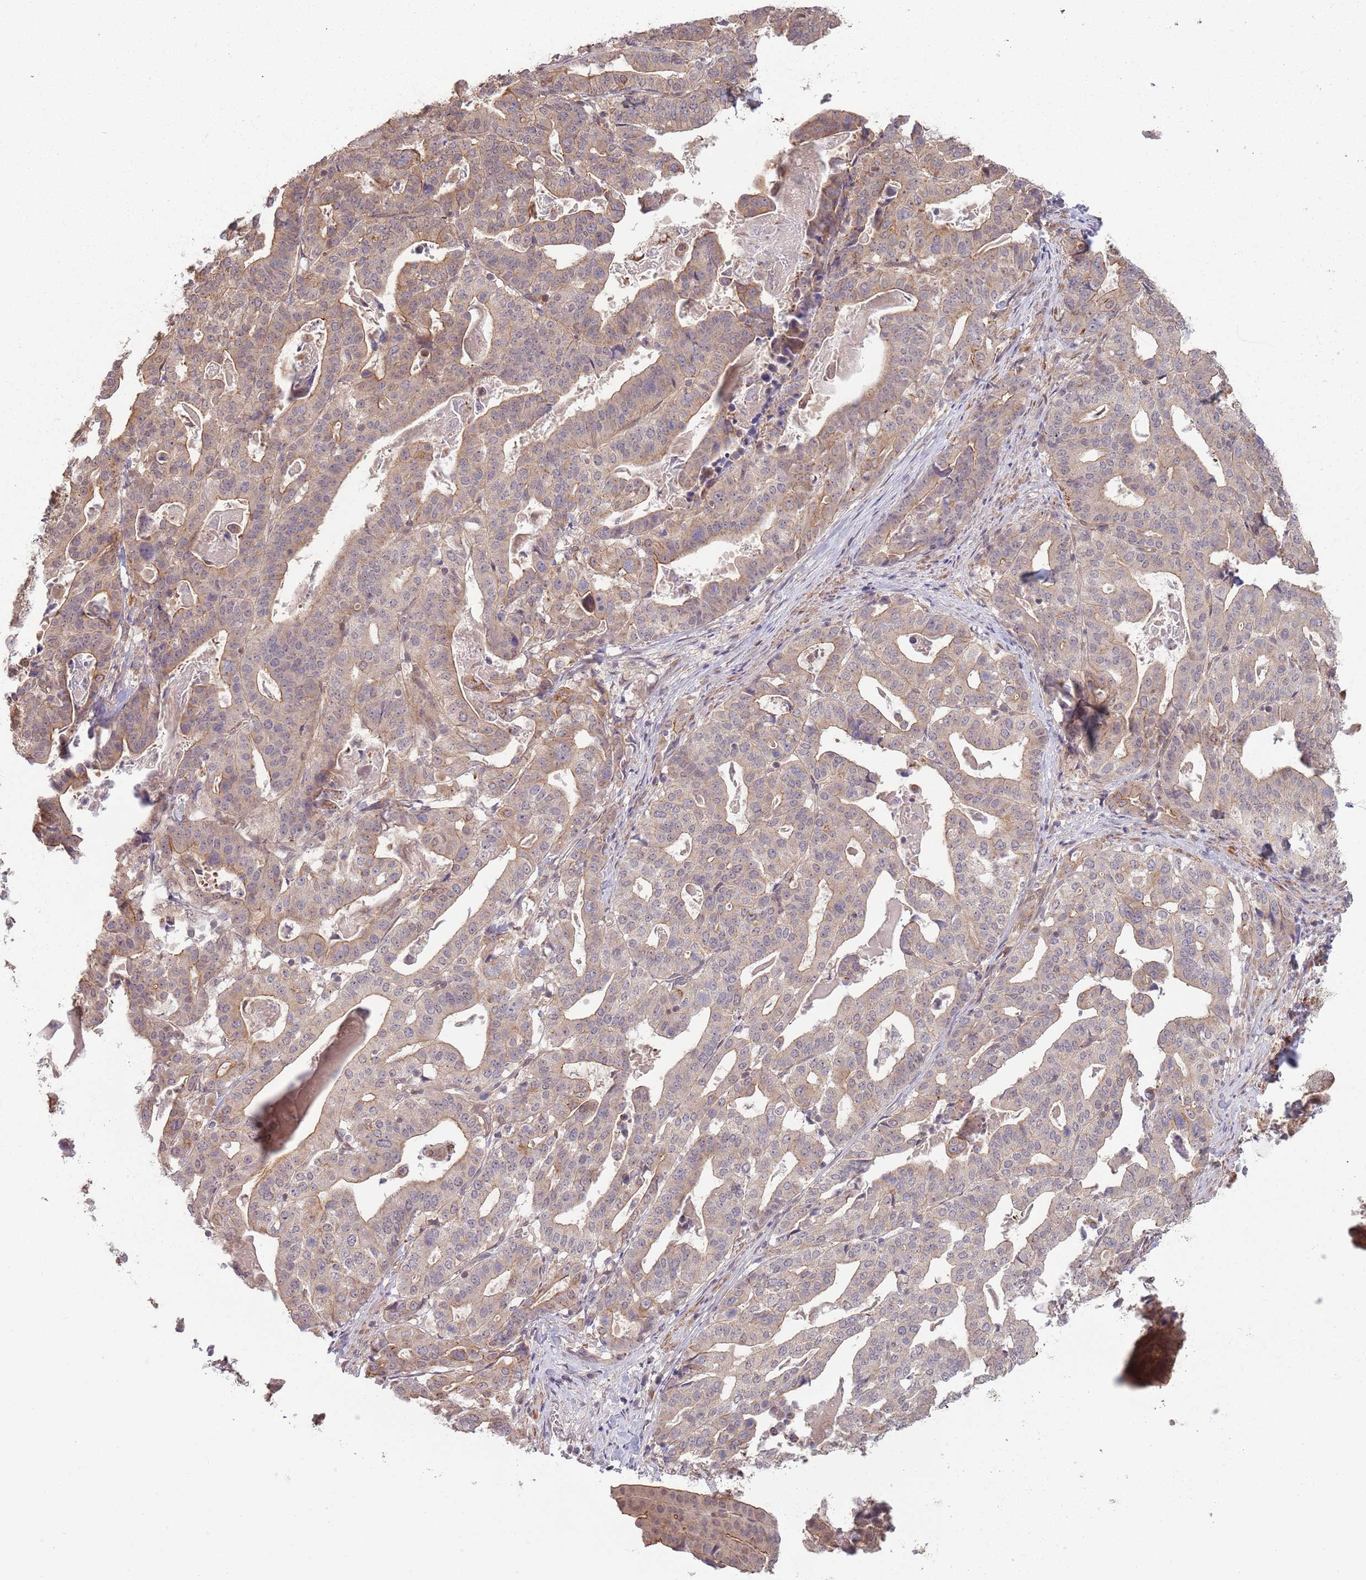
{"staining": {"intensity": "weak", "quantity": ">75%", "location": "cytoplasmic/membranous"}, "tissue": "stomach cancer", "cell_type": "Tumor cells", "image_type": "cancer", "snomed": [{"axis": "morphology", "description": "Adenocarcinoma, NOS"}, {"axis": "topography", "description": "Stomach"}], "caption": "Protein staining demonstrates weak cytoplasmic/membranous expression in approximately >75% of tumor cells in adenocarcinoma (stomach).", "gene": "CCDC154", "patient": {"sex": "male", "age": 48}}